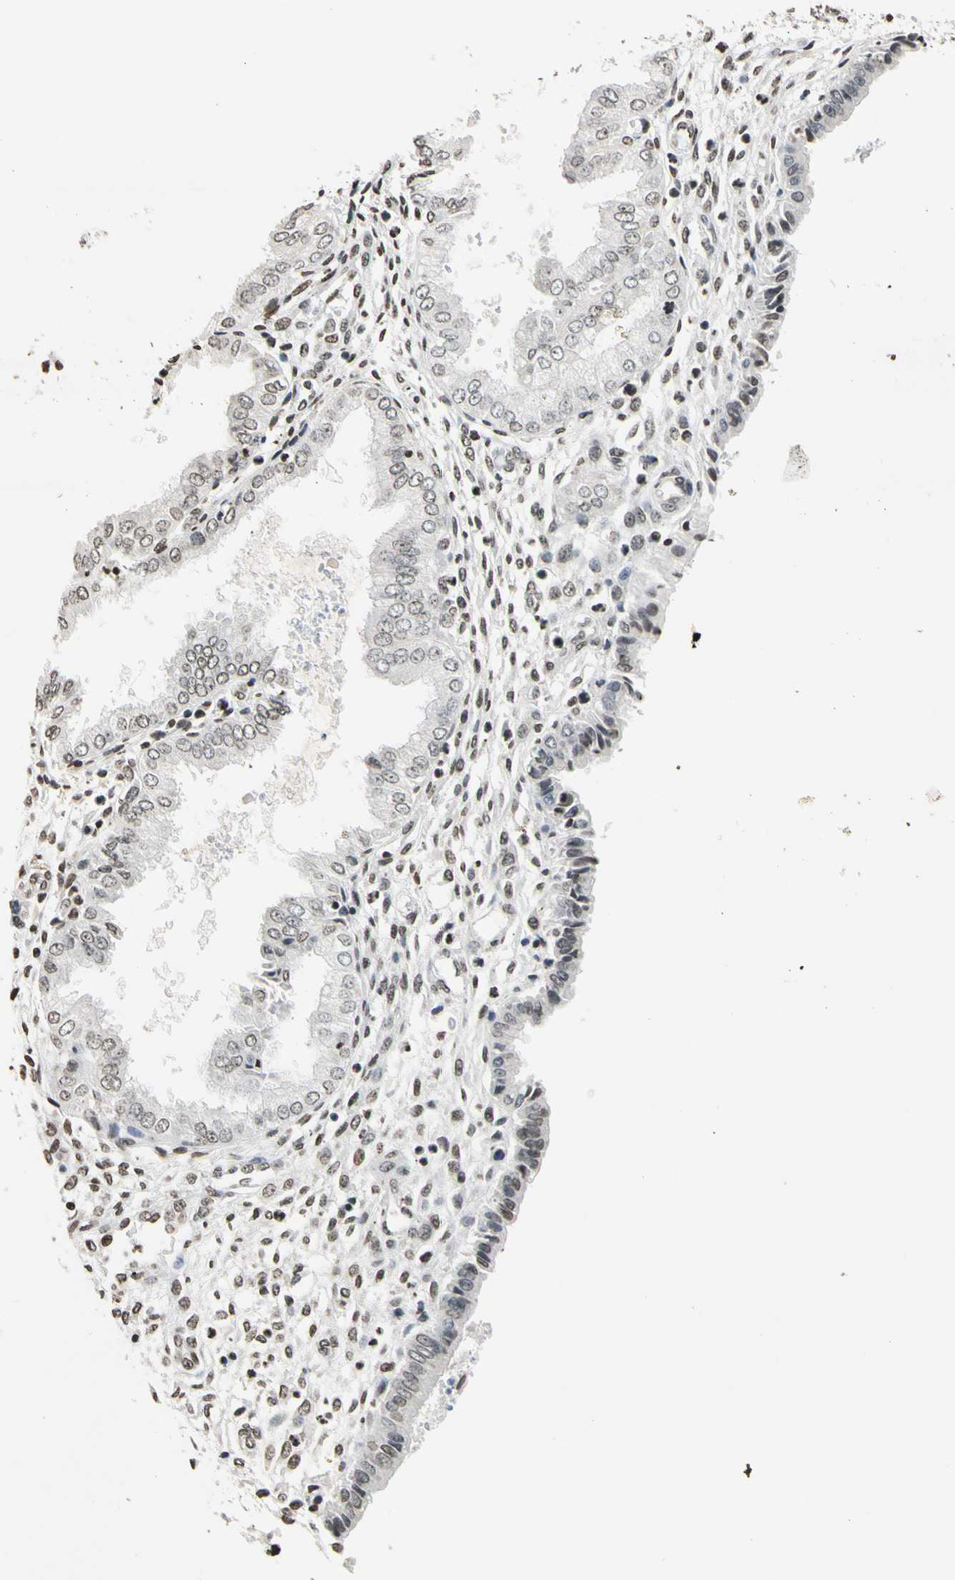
{"staining": {"intensity": "weak", "quantity": "25%-75%", "location": "nuclear"}, "tissue": "endometrium", "cell_type": "Cells in endometrial stroma", "image_type": "normal", "snomed": [{"axis": "morphology", "description": "Normal tissue, NOS"}, {"axis": "topography", "description": "Endometrium"}], "caption": "Protein expression analysis of normal endometrium displays weak nuclear staining in approximately 25%-75% of cells in endometrial stroma. The staining is performed using DAB (3,3'-diaminobenzidine) brown chromogen to label protein expression. The nuclei are counter-stained blue using hematoxylin.", "gene": "GPX4", "patient": {"sex": "female", "age": 33}}